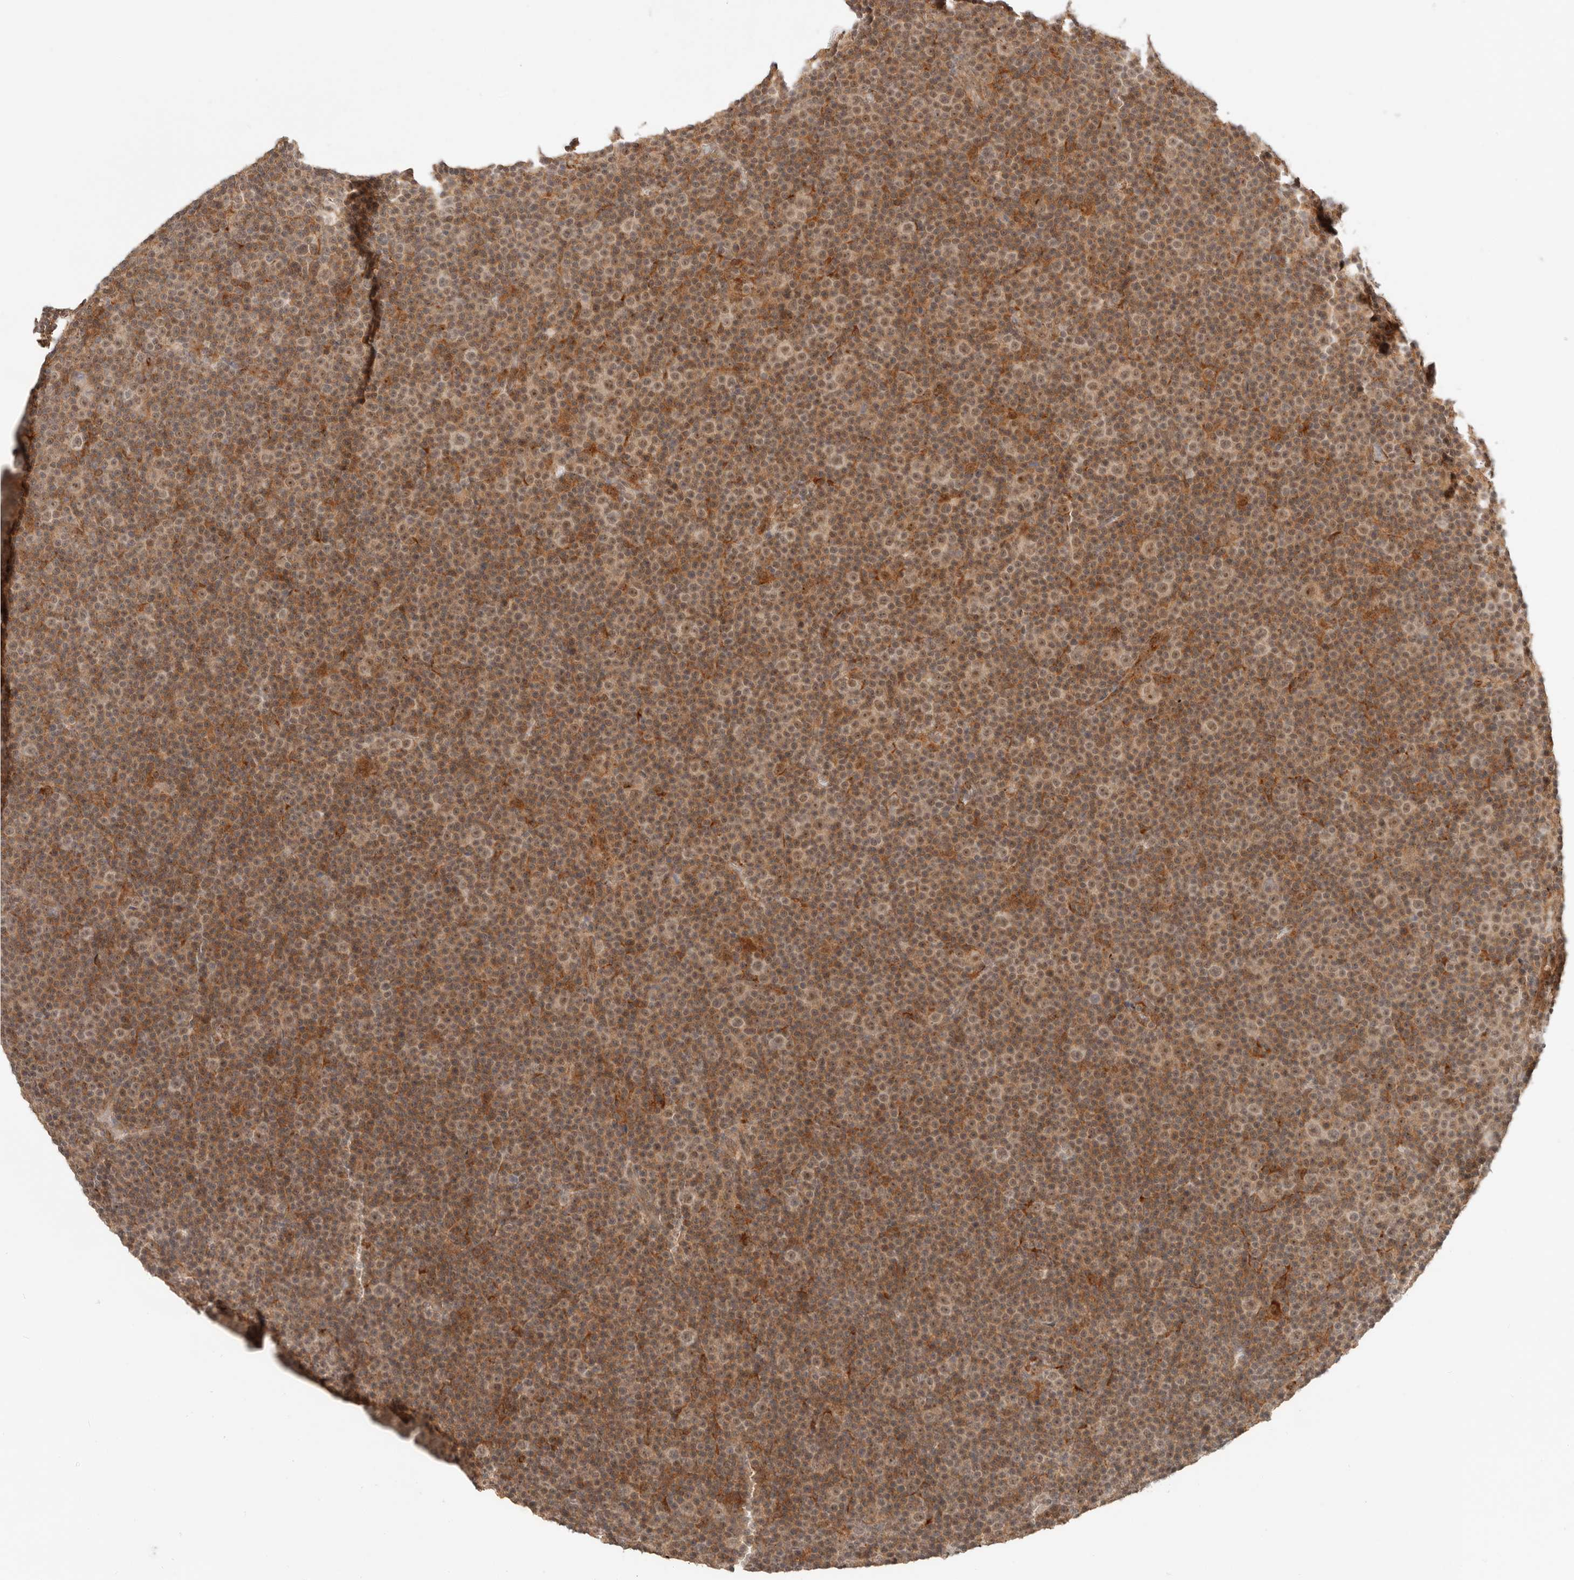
{"staining": {"intensity": "moderate", "quantity": ">75%", "location": "cytoplasmic/membranous,nuclear"}, "tissue": "lymphoma", "cell_type": "Tumor cells", "image_type": "cancer", "snomed": [{"axis": "morphology", "description": "Malignant lymphoma, non-Hodgkin's type, Low grade"}, {"axis": "topography", "description": "Lymph node"}], "caption": "Moderate cytoplasmic/membranous and nuclear protein positivity is appreciated in about >75% of tumor cells in lymphoma. (Stains: DAB (3,3'-diaminobenzidine) in brown, nuclei in blue, Microscopy: brightfield microscopy at high magnification).", "gene": "HEXD", "patient": {"sex": "female", "age": 67}}